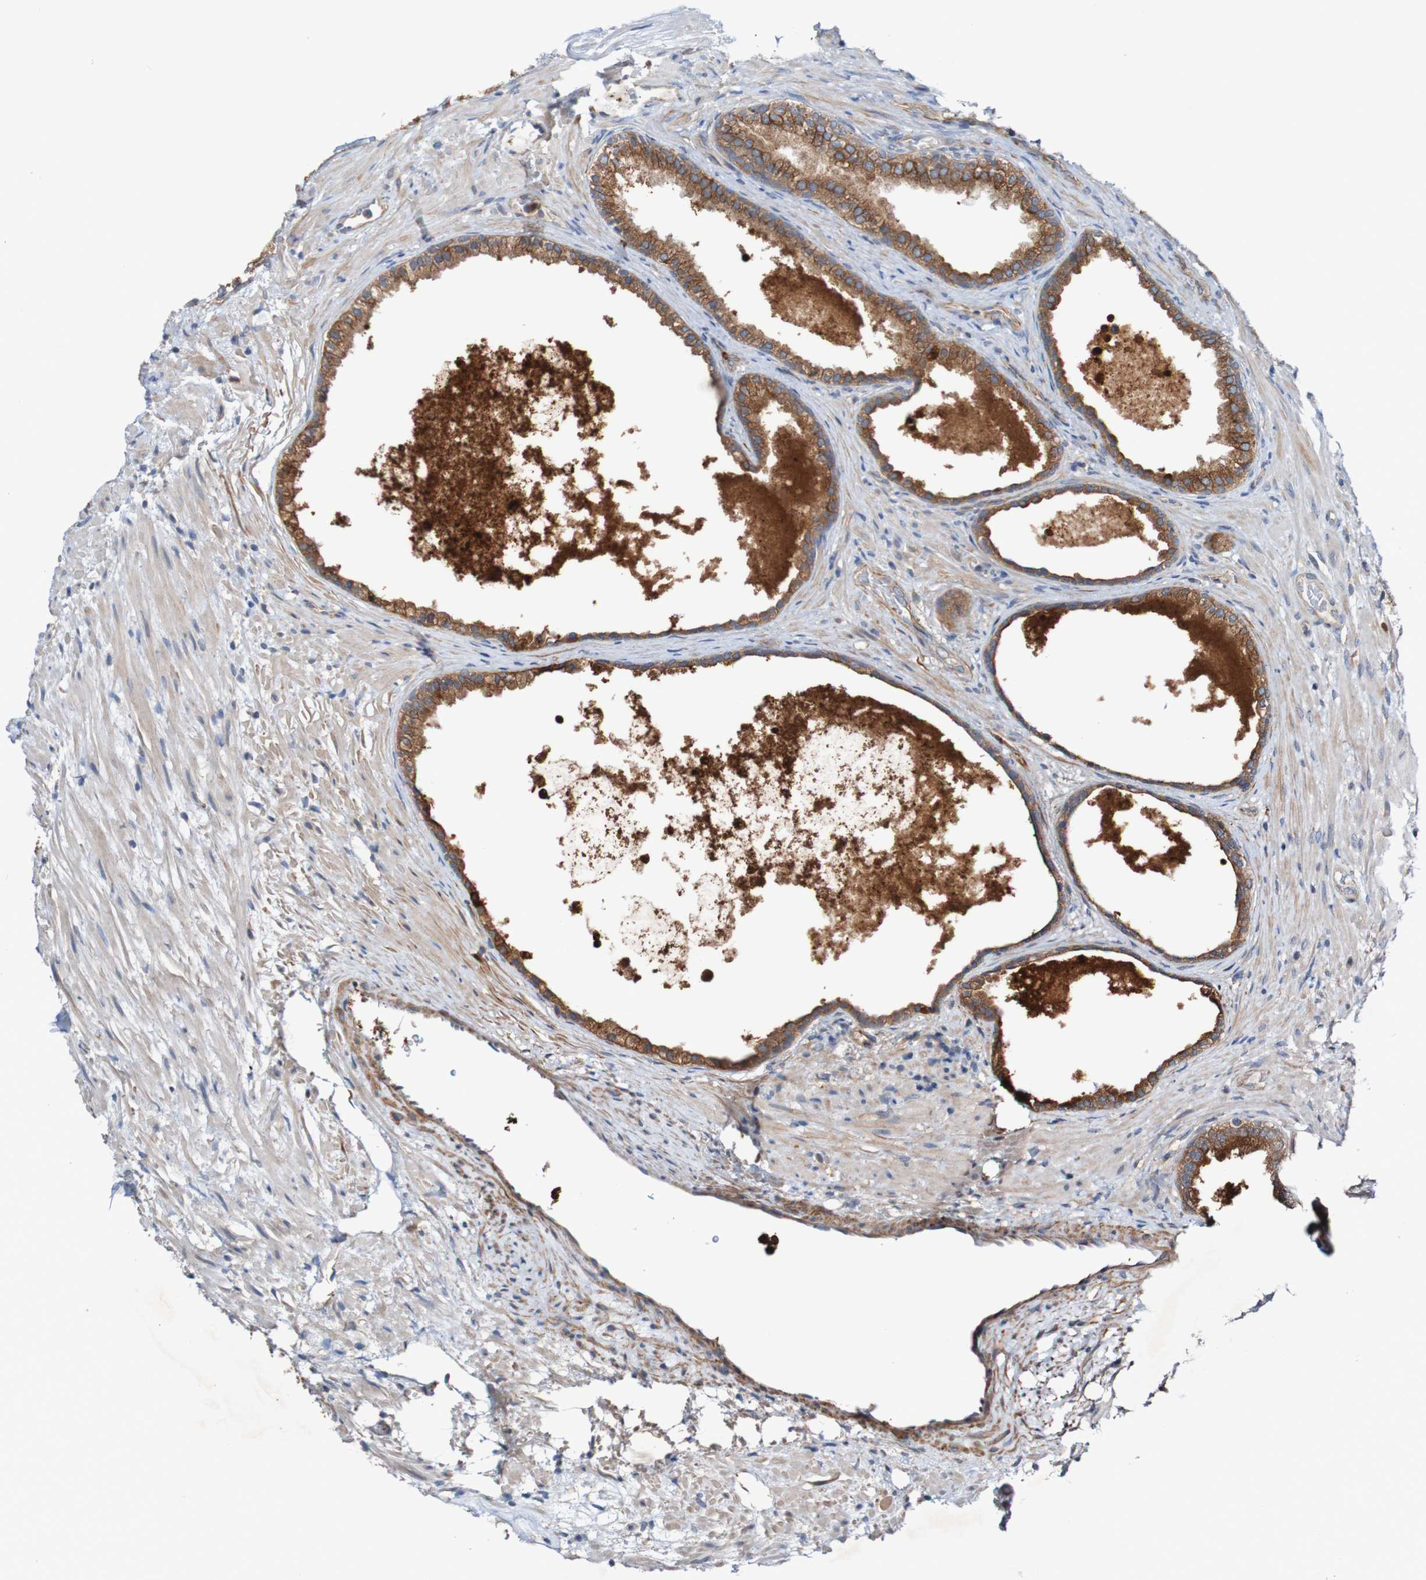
{"staining": {"intensity": "moderate", "quantity": ">75%", "location": "cytoplasmic/membranous"}, "tissue": "prostate", "cell_type": "Glandular cells", "image_type": "normal", "snomed": [{"axis": "morphology", "description": "Normal tissue, NOS"}, {"axis": "topography", "description": "Prostate"}], "caption": "Protein analysis of benign prostate exhibits moderate cytoplasmic/membranous expression in approximately >75% of glandular cells.", "gene": "ST8SIA6", "patient": {"sex": "male", "age": 76}}